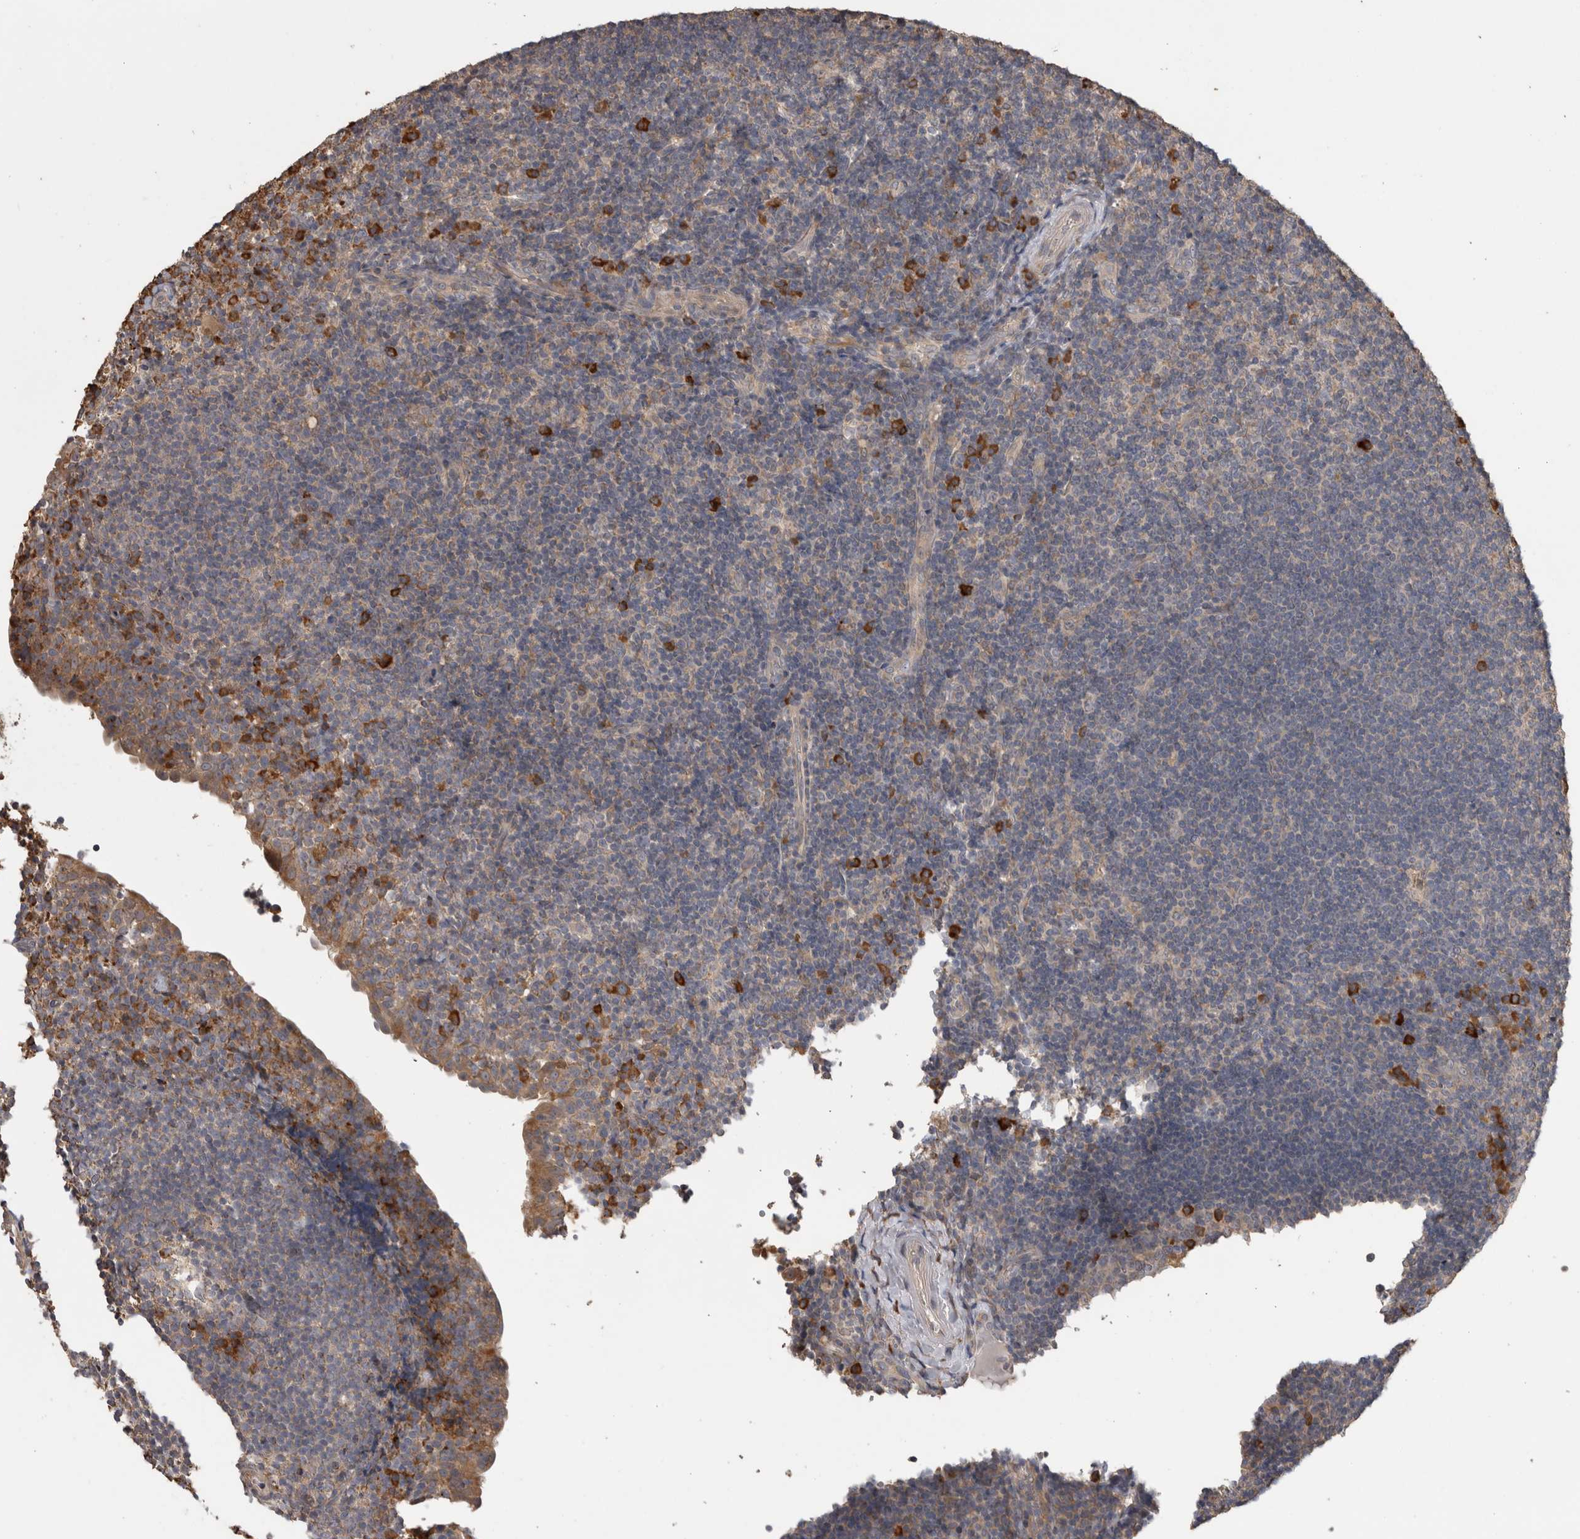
{"staining": {"intensity": "weak", "quantity": "<25%", "location": "cytoplasmic/membranous"}, "tissue": "tonsil", "cell_type": "Germinal center cells", "image_type": "normal", "snomed": [{"axis": "morphology", "description": "Normal tissue, NOS"}, {"axis": "topography", "description": "Tonsil"}], "caption": "Tonsil stained for a protein using immunohistochemistry (IHC) reveals no expression germinal center cells.", "gene": "TBCE", "patient": {"sex": "female", "age": 40}}